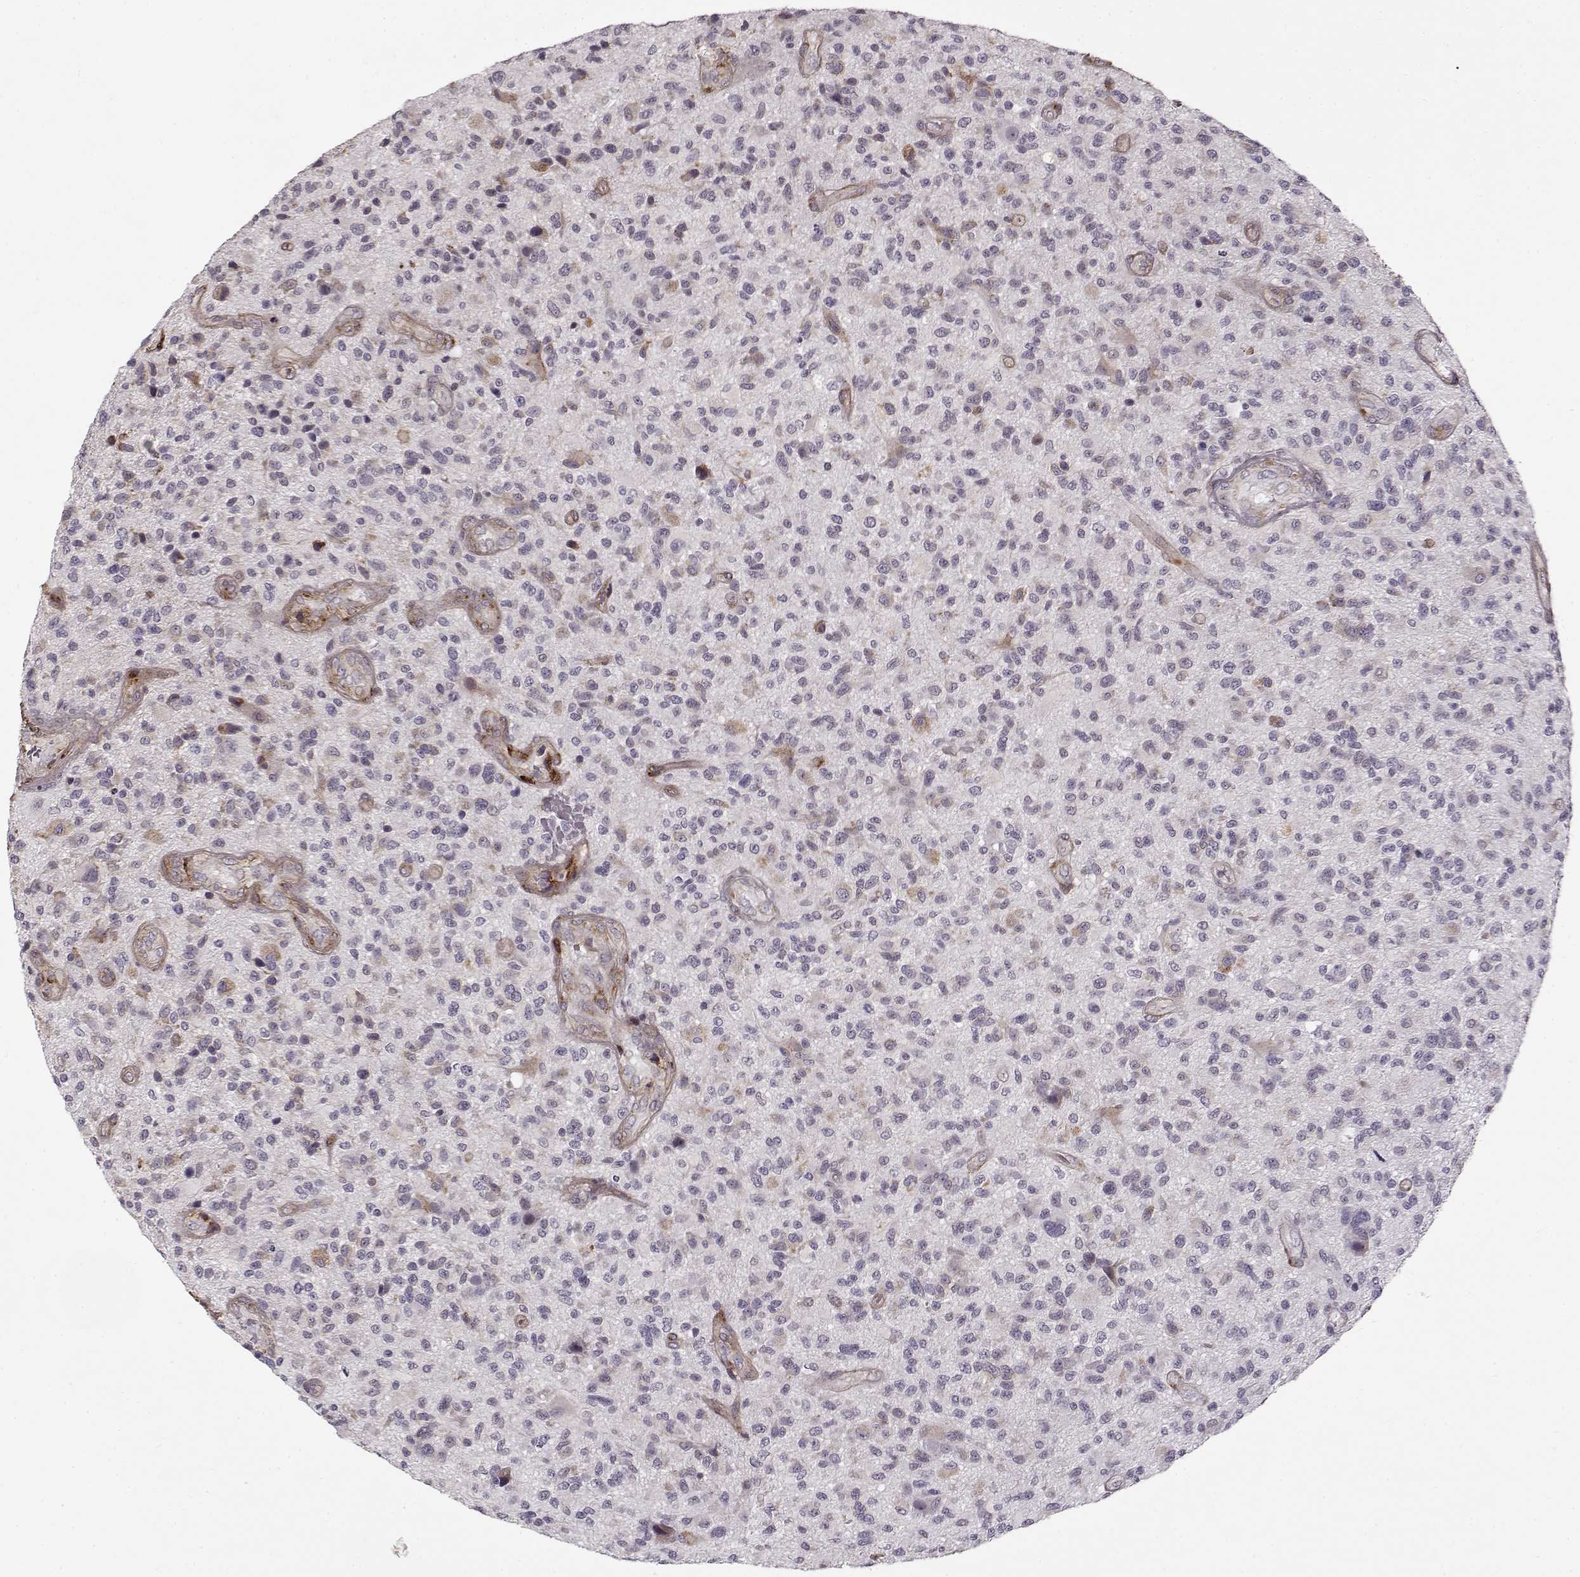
{"staining": {"intensity": "negative", "quantity": "none", "location": "none"}, "tissue": "glioma", "cell_type": "Tumor cells", "image_type": "cancer", "snomed": [{"axis": "morphology", "description": "Glioma, malignant, High grade"}, {"axis": "topography", "description": "Brain"}], "caption": "Tumor cells show no significant protein expression in glioma.", "gene": "LAMB2", "patient": {"sex": "male", "age": 47}}